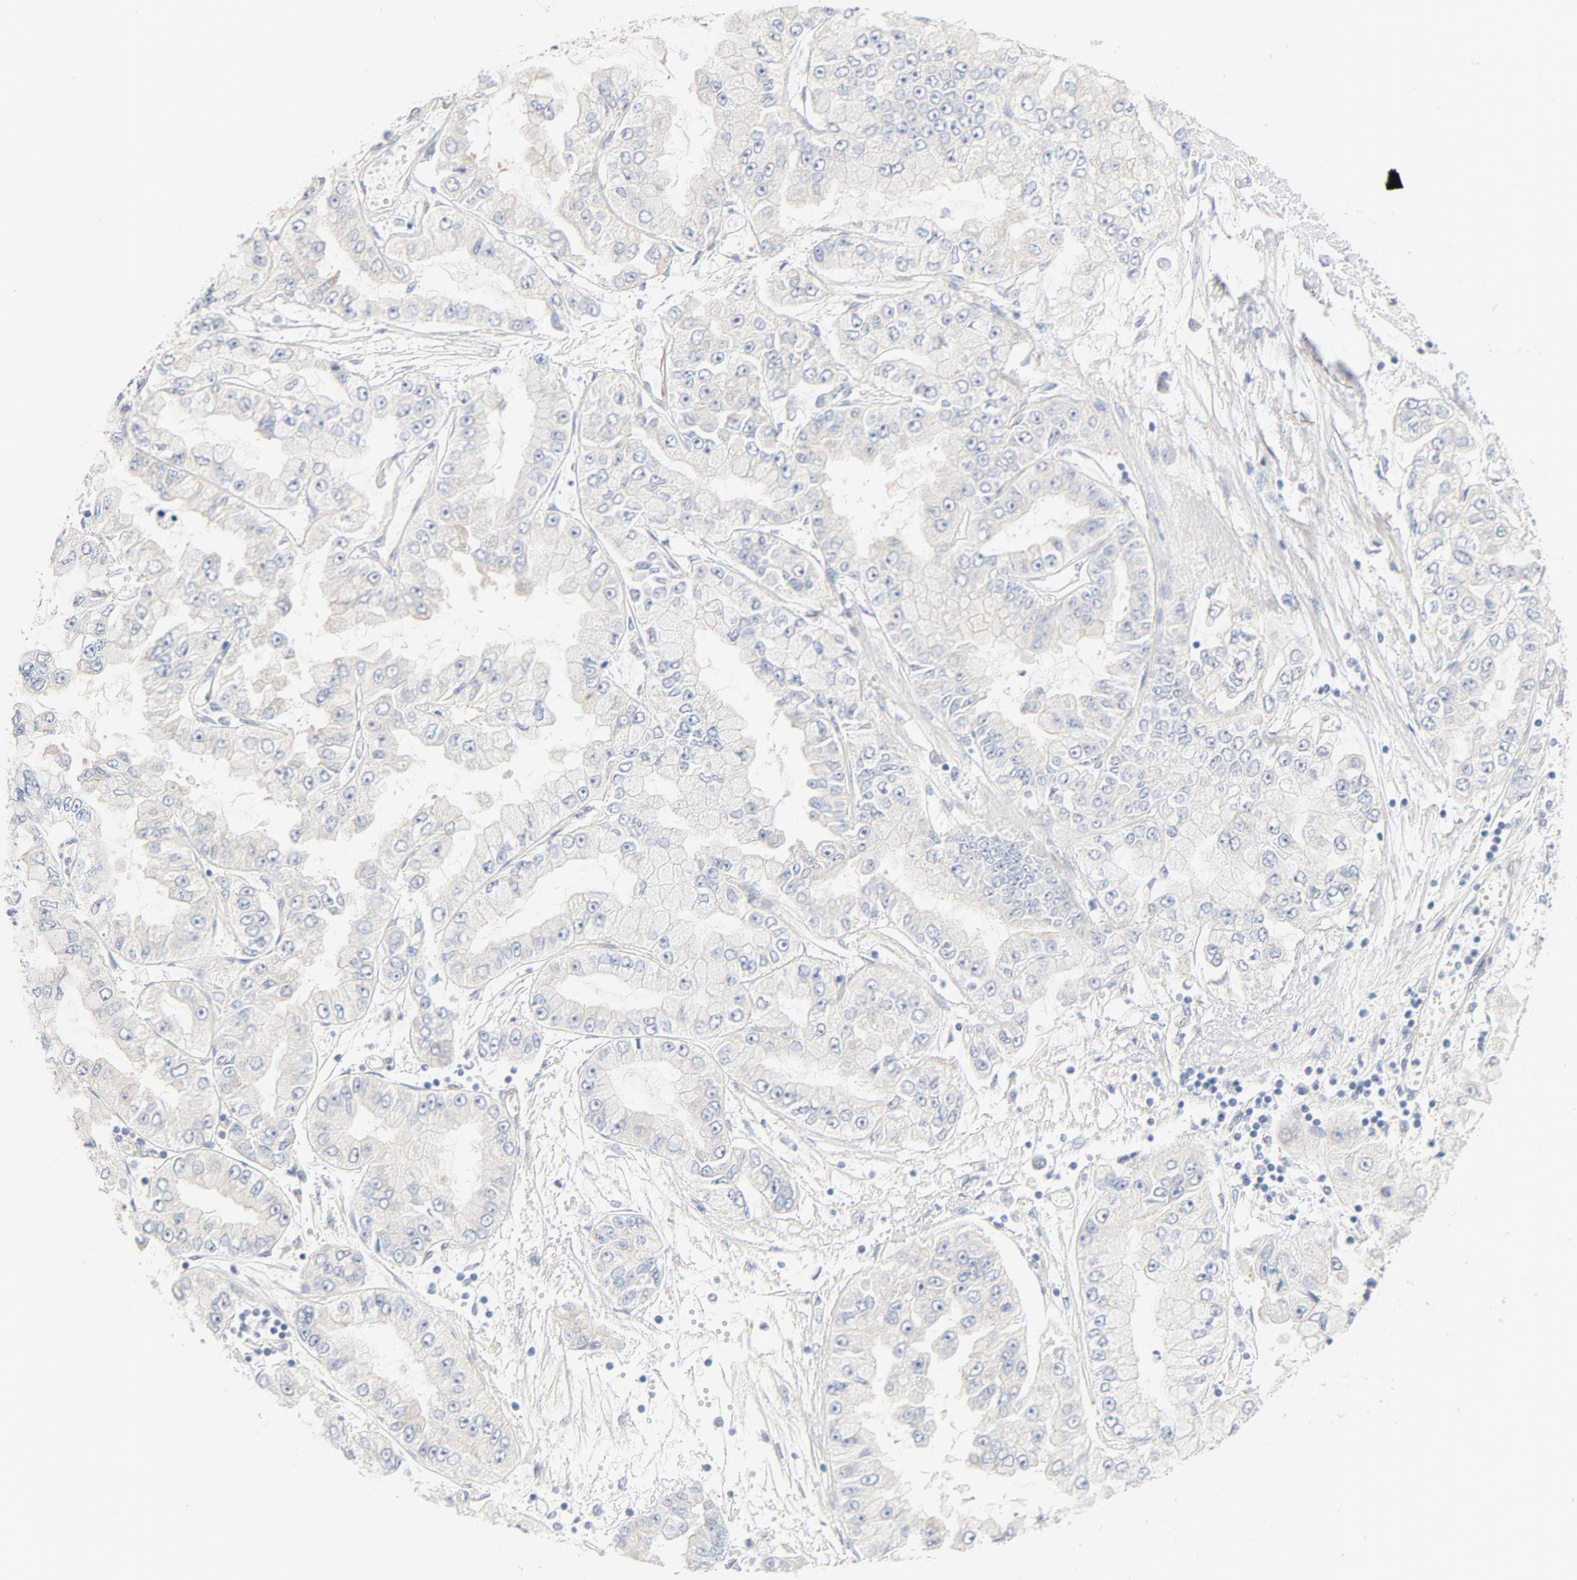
{"staining": {"intensity": "negative", "quantity": "none", "location": "none"}, "tissue": "liver cancer", "cell_type": "Tumor cells", "image_type": "cancer", "snomed": [{"axis": "morphology", "description": "Cholangiocarcinoma"}, {"axis": "topography", "description": "Liver"}], "caption": "The histopathology image exhibits no significant staining in tumor cells of liver cancer (cholangiocarcinoma). (Stains: DAB IHC with hematoxylin counter stain, Microscopy: brightfield microscopy at high magnification).", "gene": "DYNC1H1", "patient": {"sex": "female", "age": 79}}